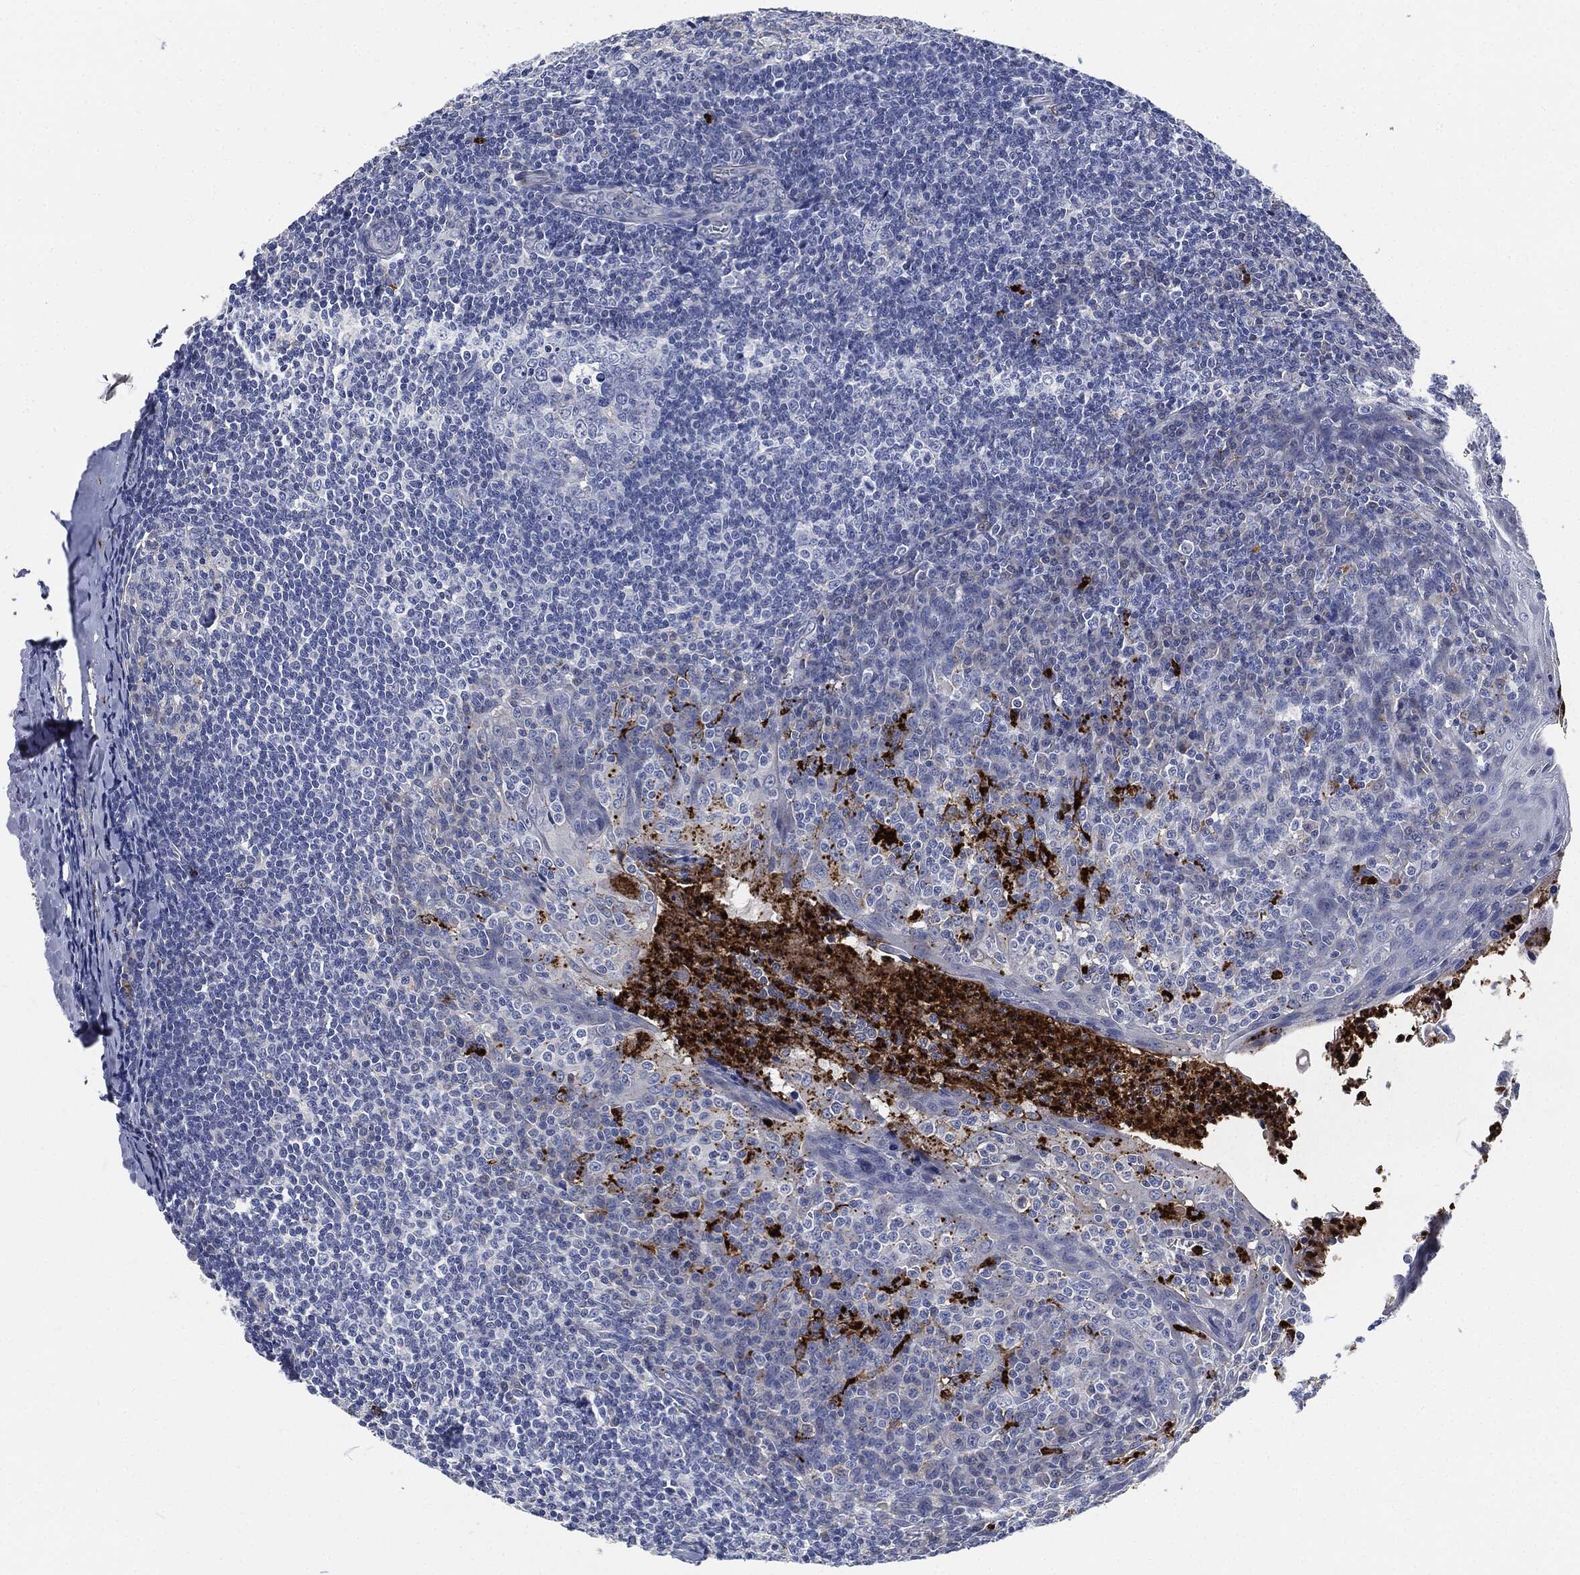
{"staining": {"intensity": "strong", "quantity": "<25%", "location": "cytoplasmic/membranous"}, "tissue": "tonsil", "cell_type": "Germinal center cells", "image_type": "normal", "snomed": [{"axis": "morphology", "description": "Normal tissue, NOS"}, {"axis": "topography", "description": "Tonsil"}], "caption": "The image displays immunohistochemical staining of unremarkable tonsil. There is strong cytoplasmic/membranous expression is identified in approximately <25% of germinal center cells. (DAB = brown stain, brightfield microscopy at high magnification).", "gene": "MPO", "patient": {"sex": "male", "age": 20}}